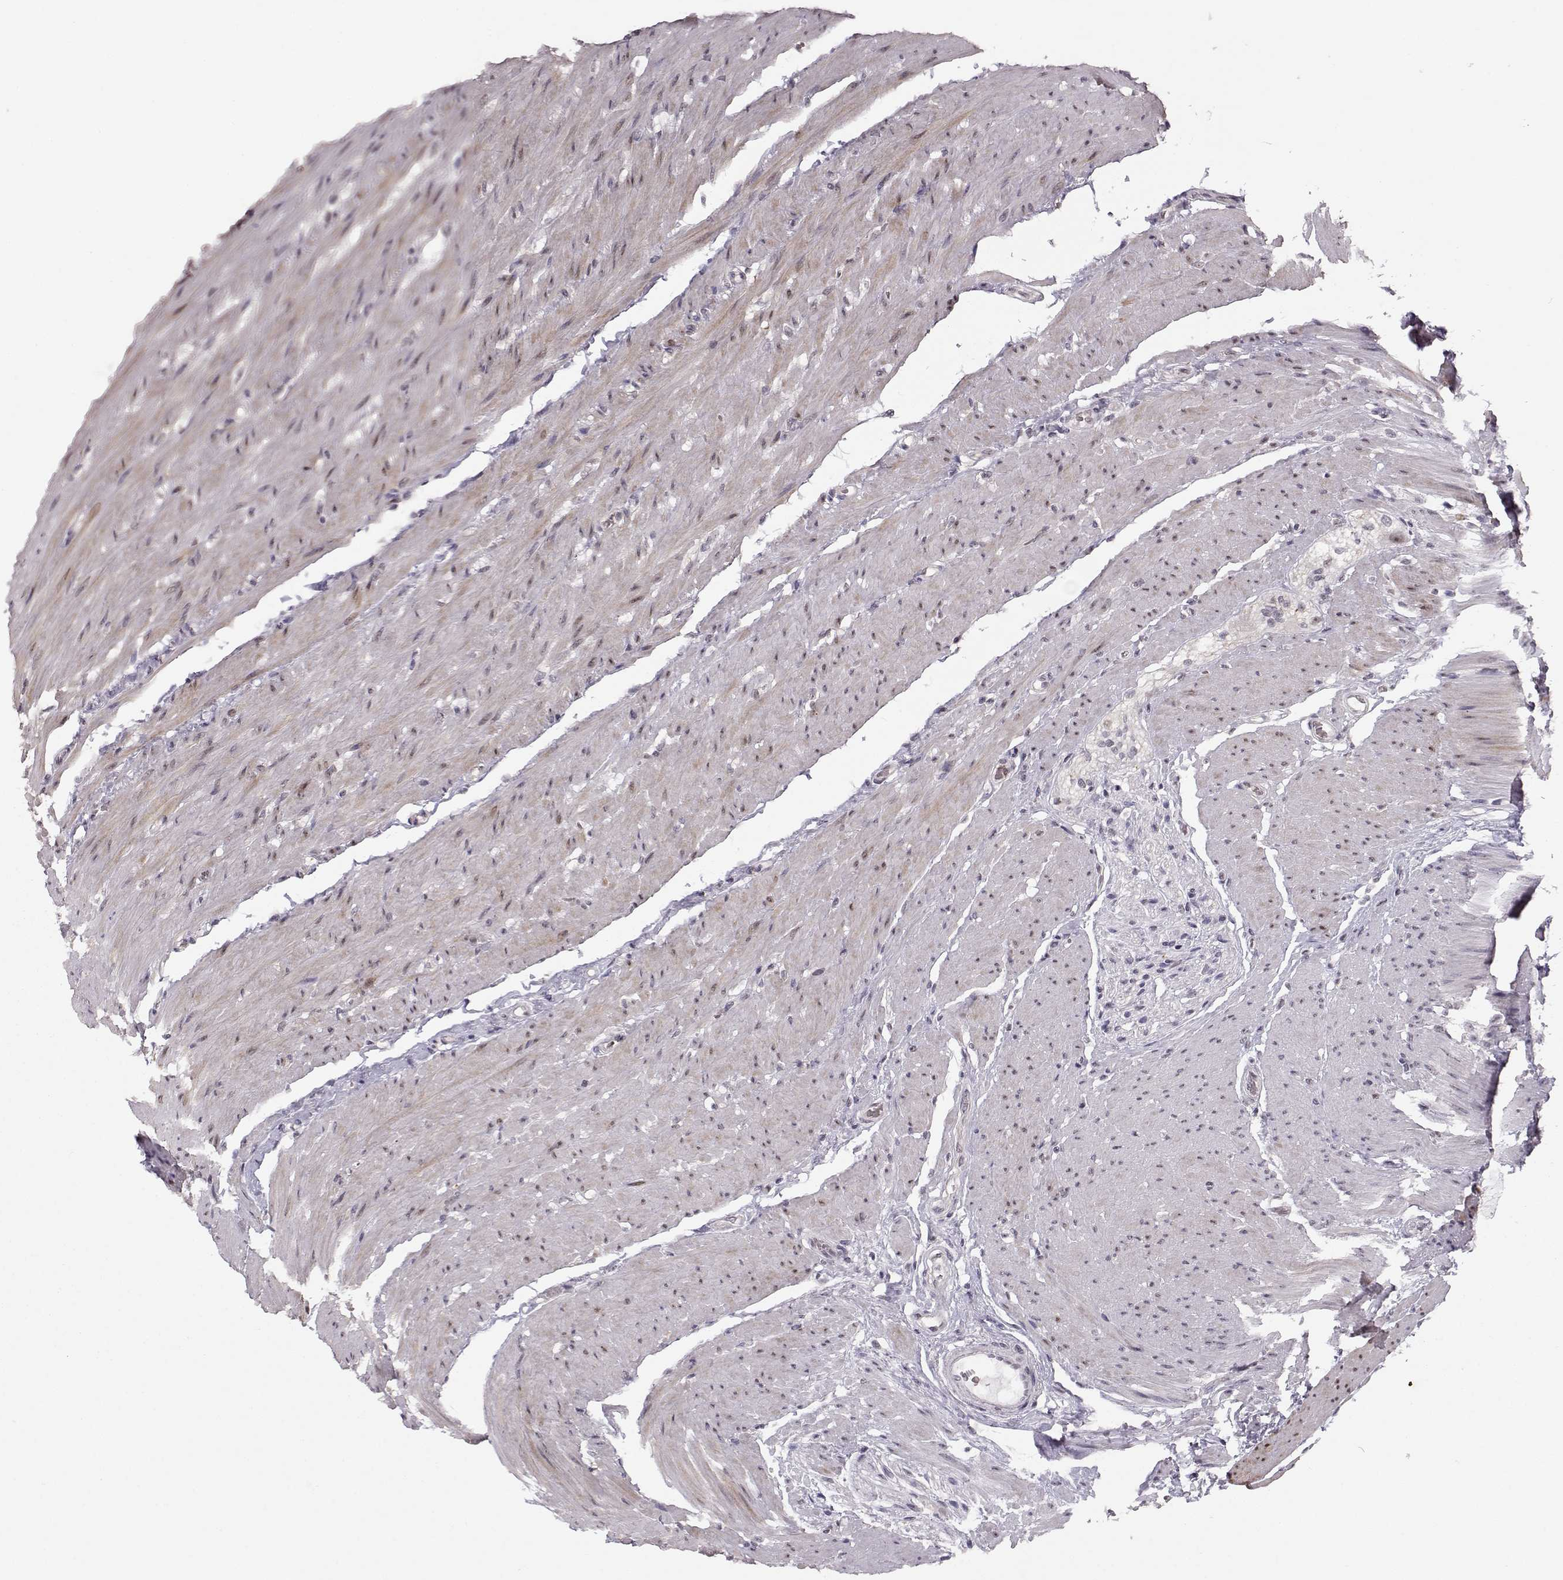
{"staining": {"intensity": "negative", "quantity": "none", "location": "none"}, "tissue": "colon", "cell_type": "Endothelial cells", "image_type": "normal", "snomed": [{"axis": "morphology", "description": "Normal tissue, NOS"}, {"axis": "topography", "description": "Colon"}], "caption": "Endothelial cells show no significant positivity in benign colon. The staining is performed using DAB brown chromogen with nuclei counter-stained in using hematoxylin.", "gene": "PCP4", "patient": {"sex": "female", "age": 65}}